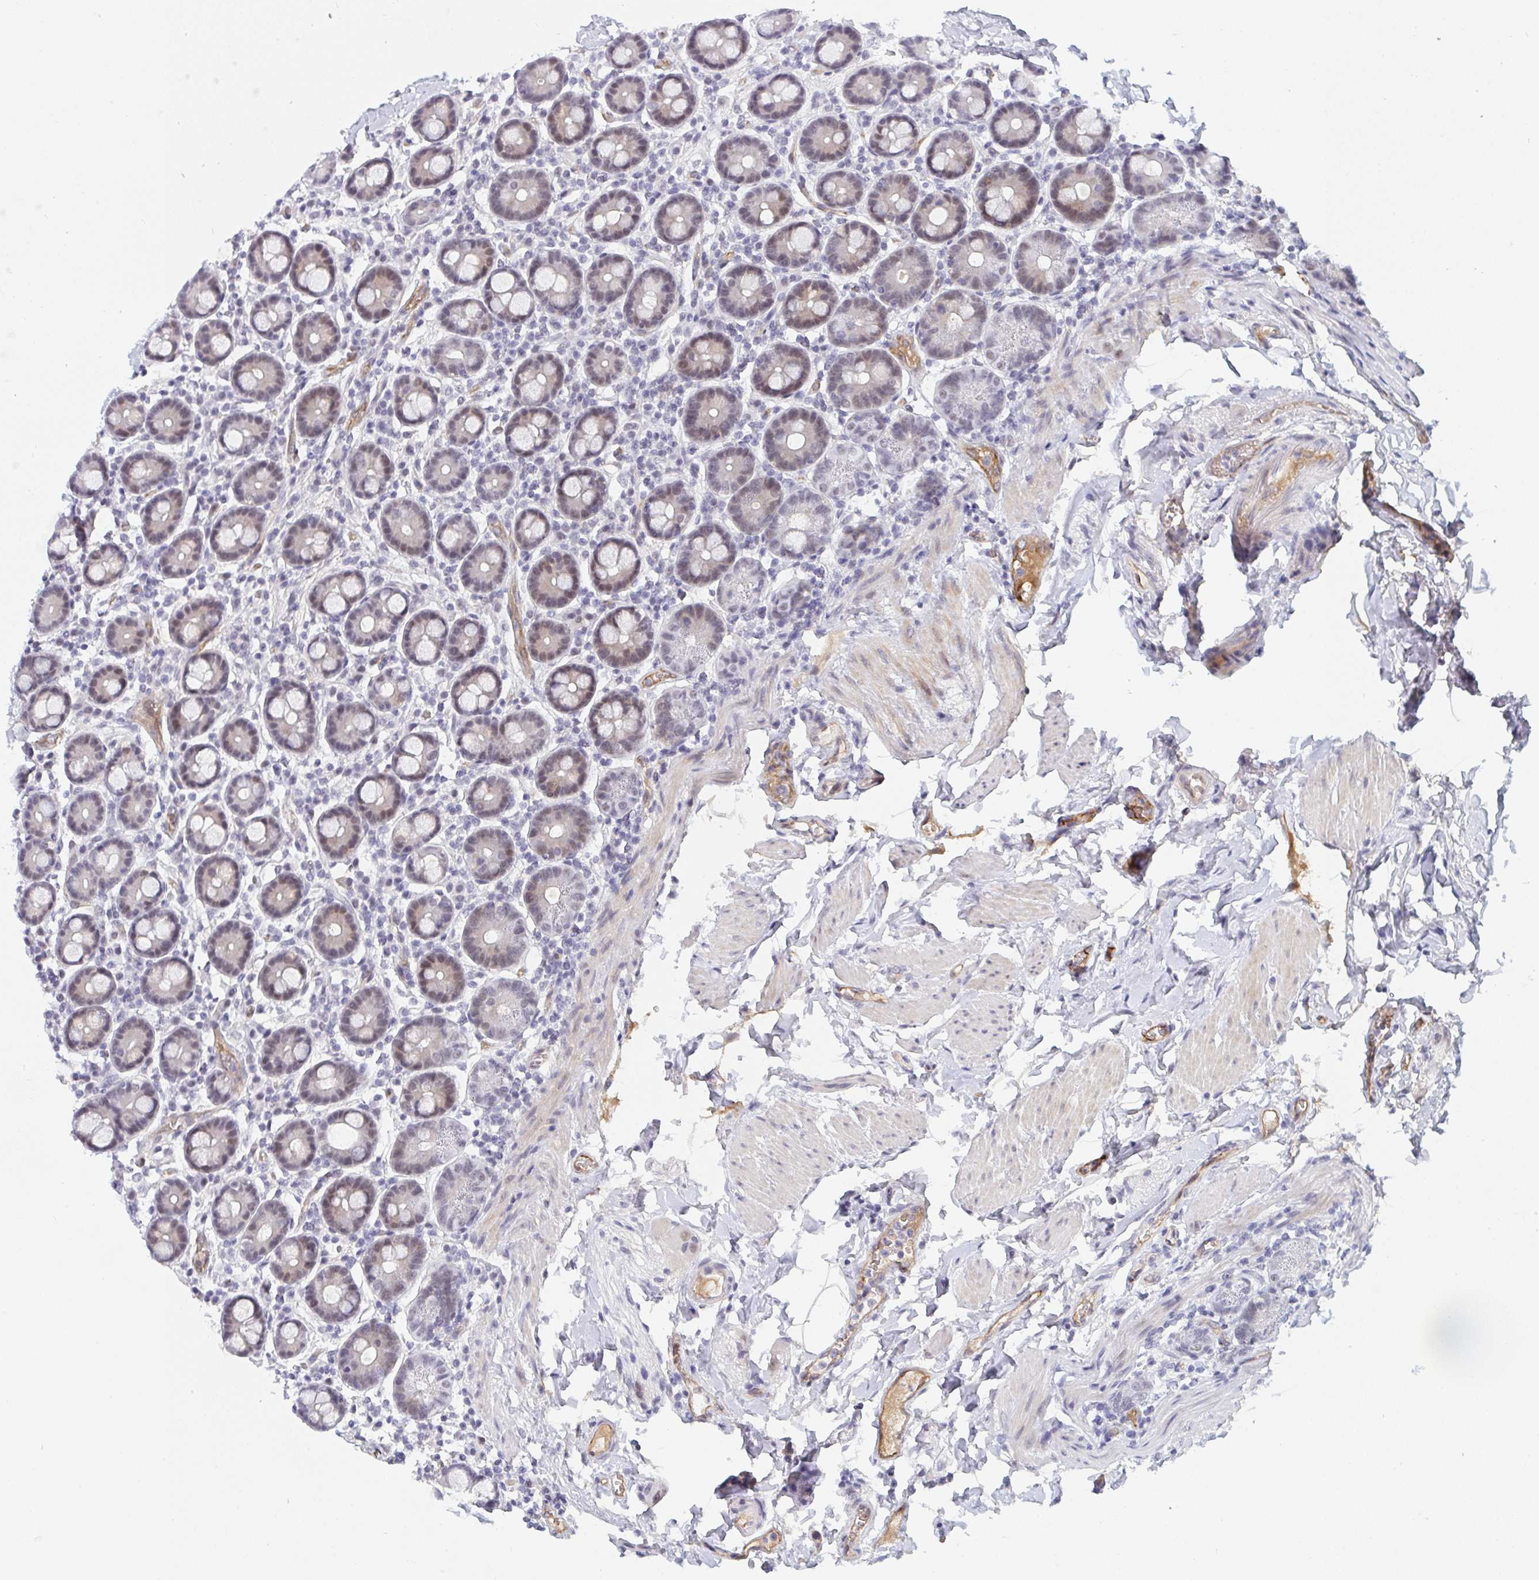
{"staining": {"intensity": "weak", "quantity": "25%-75%", "location": "cytoplasmic/membranous,nuclear"}, "tissue": "duodenum", "cell_type": "Glandular cells", "image_type": "normal", "snomed": [{"axis": "morphology", "description": "Normal tissue, NOS"}, {"axis": "topography", "description": "Pancreas"}, {"axis": "topography", "description": "Duodenum"}], "caption": "Protein staining of benign duodenum shows weak cytoplasmic/membranous,nuclear expression in approximately 25%-75% of glandular cells. (Stains: DAB (3,3'-diaminobenzidine) in brown, nuclei in blue, Microscopy: brightfield microscopy at high magnification).", "gene": "DSCAML1", "patient": {"sex": "male", "age": 59}}